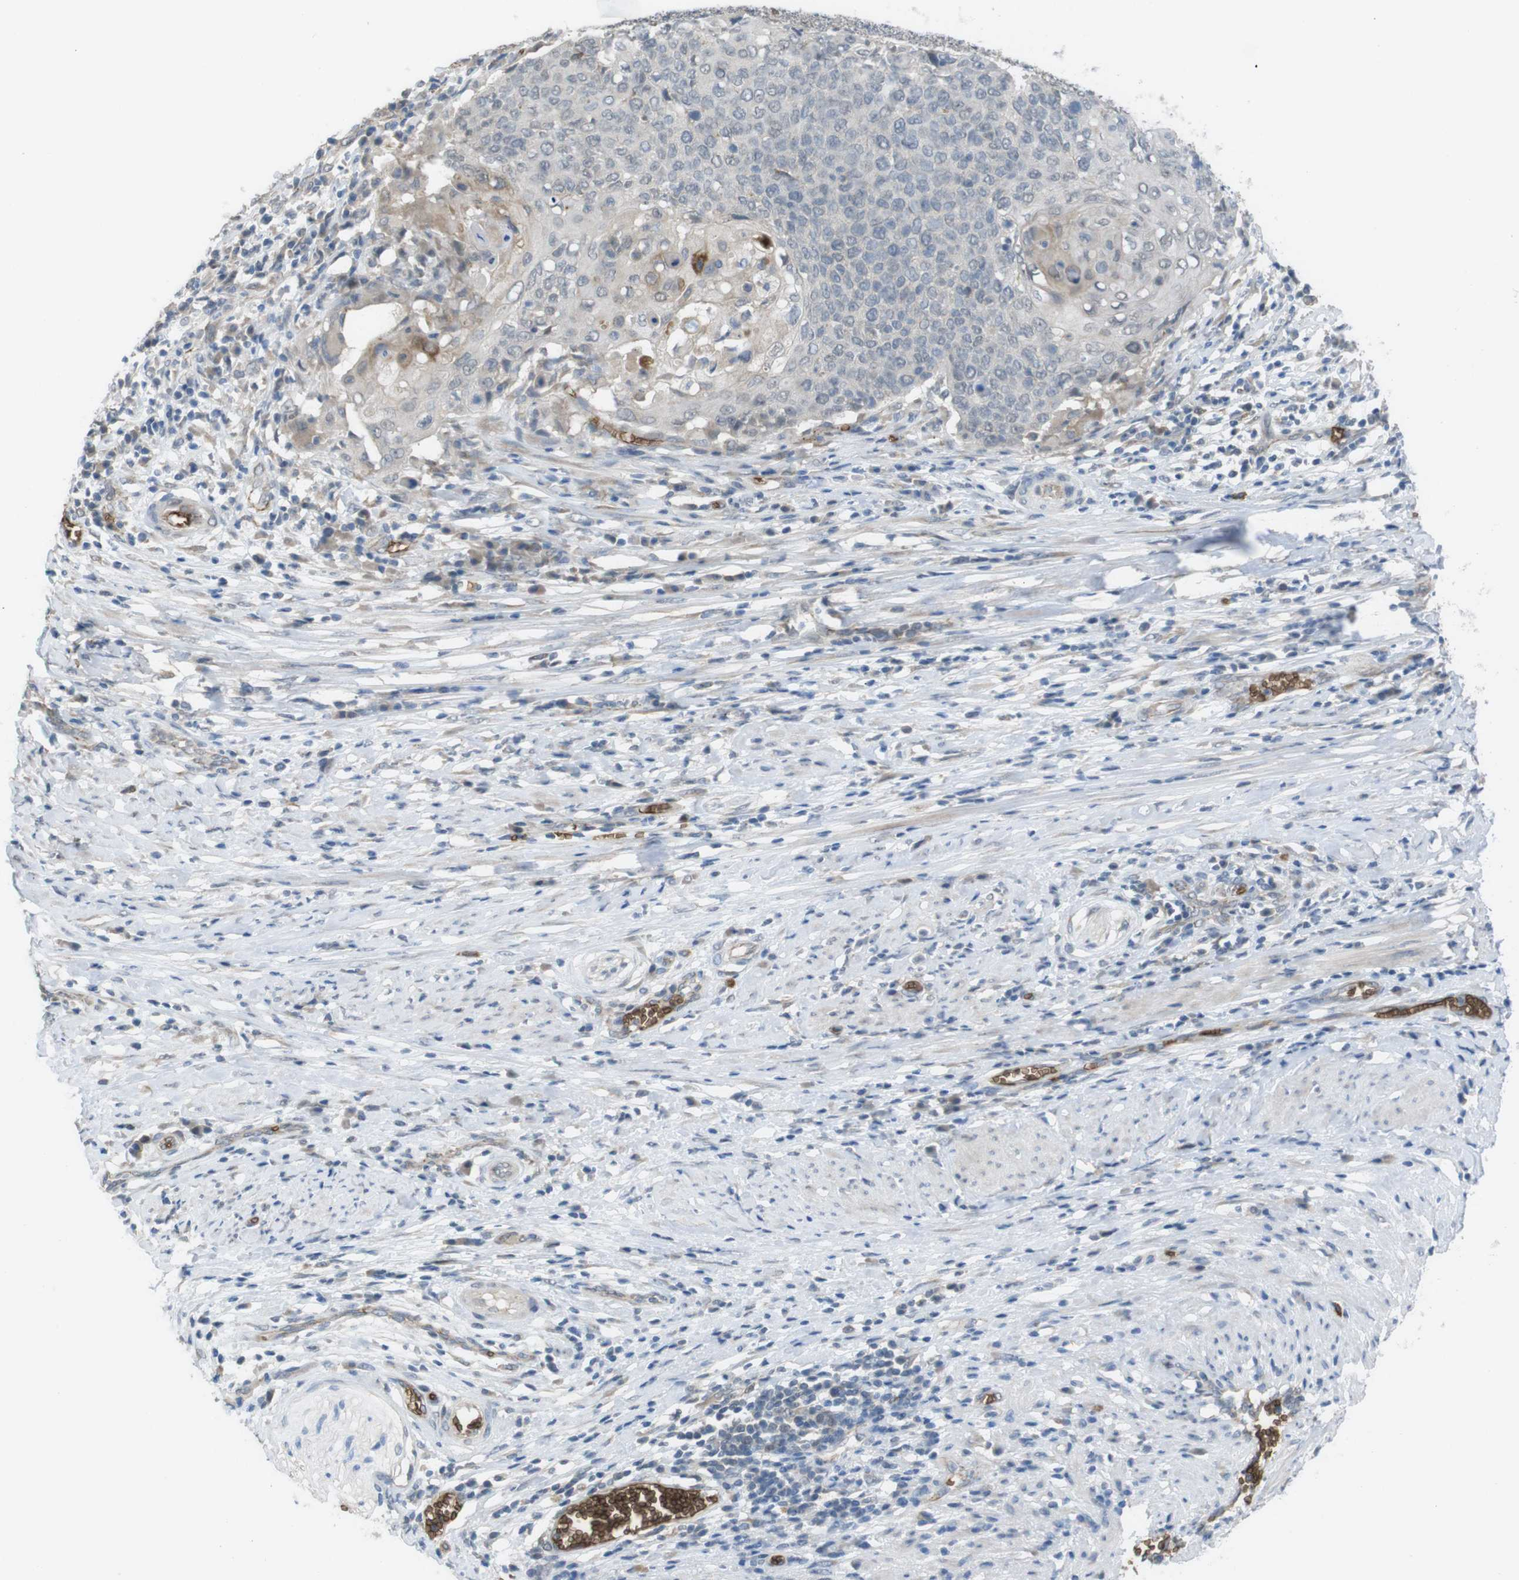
{"staining": {"intensity": "moderate", "quantity": "<25%", "location": "cytoplasmic/membranous"}, "tissue": "cervical cancer", "cell_type": "Tumor cells", "image_type": "cancer", "snomed": [{"axis": "morphology", "description": "Squamous cell carcinoma, NOS"}, {"axis": "topography", "description": "Cervix"}], "caption": "Human squamous cell carcinoma (cervical) stained with a brown dye shows moderate cytoplasmic/membranous positive positivity in about <25% of tumor cells.", "gene": "GYPA", "patient": {"sex": "female", "age": 39}}